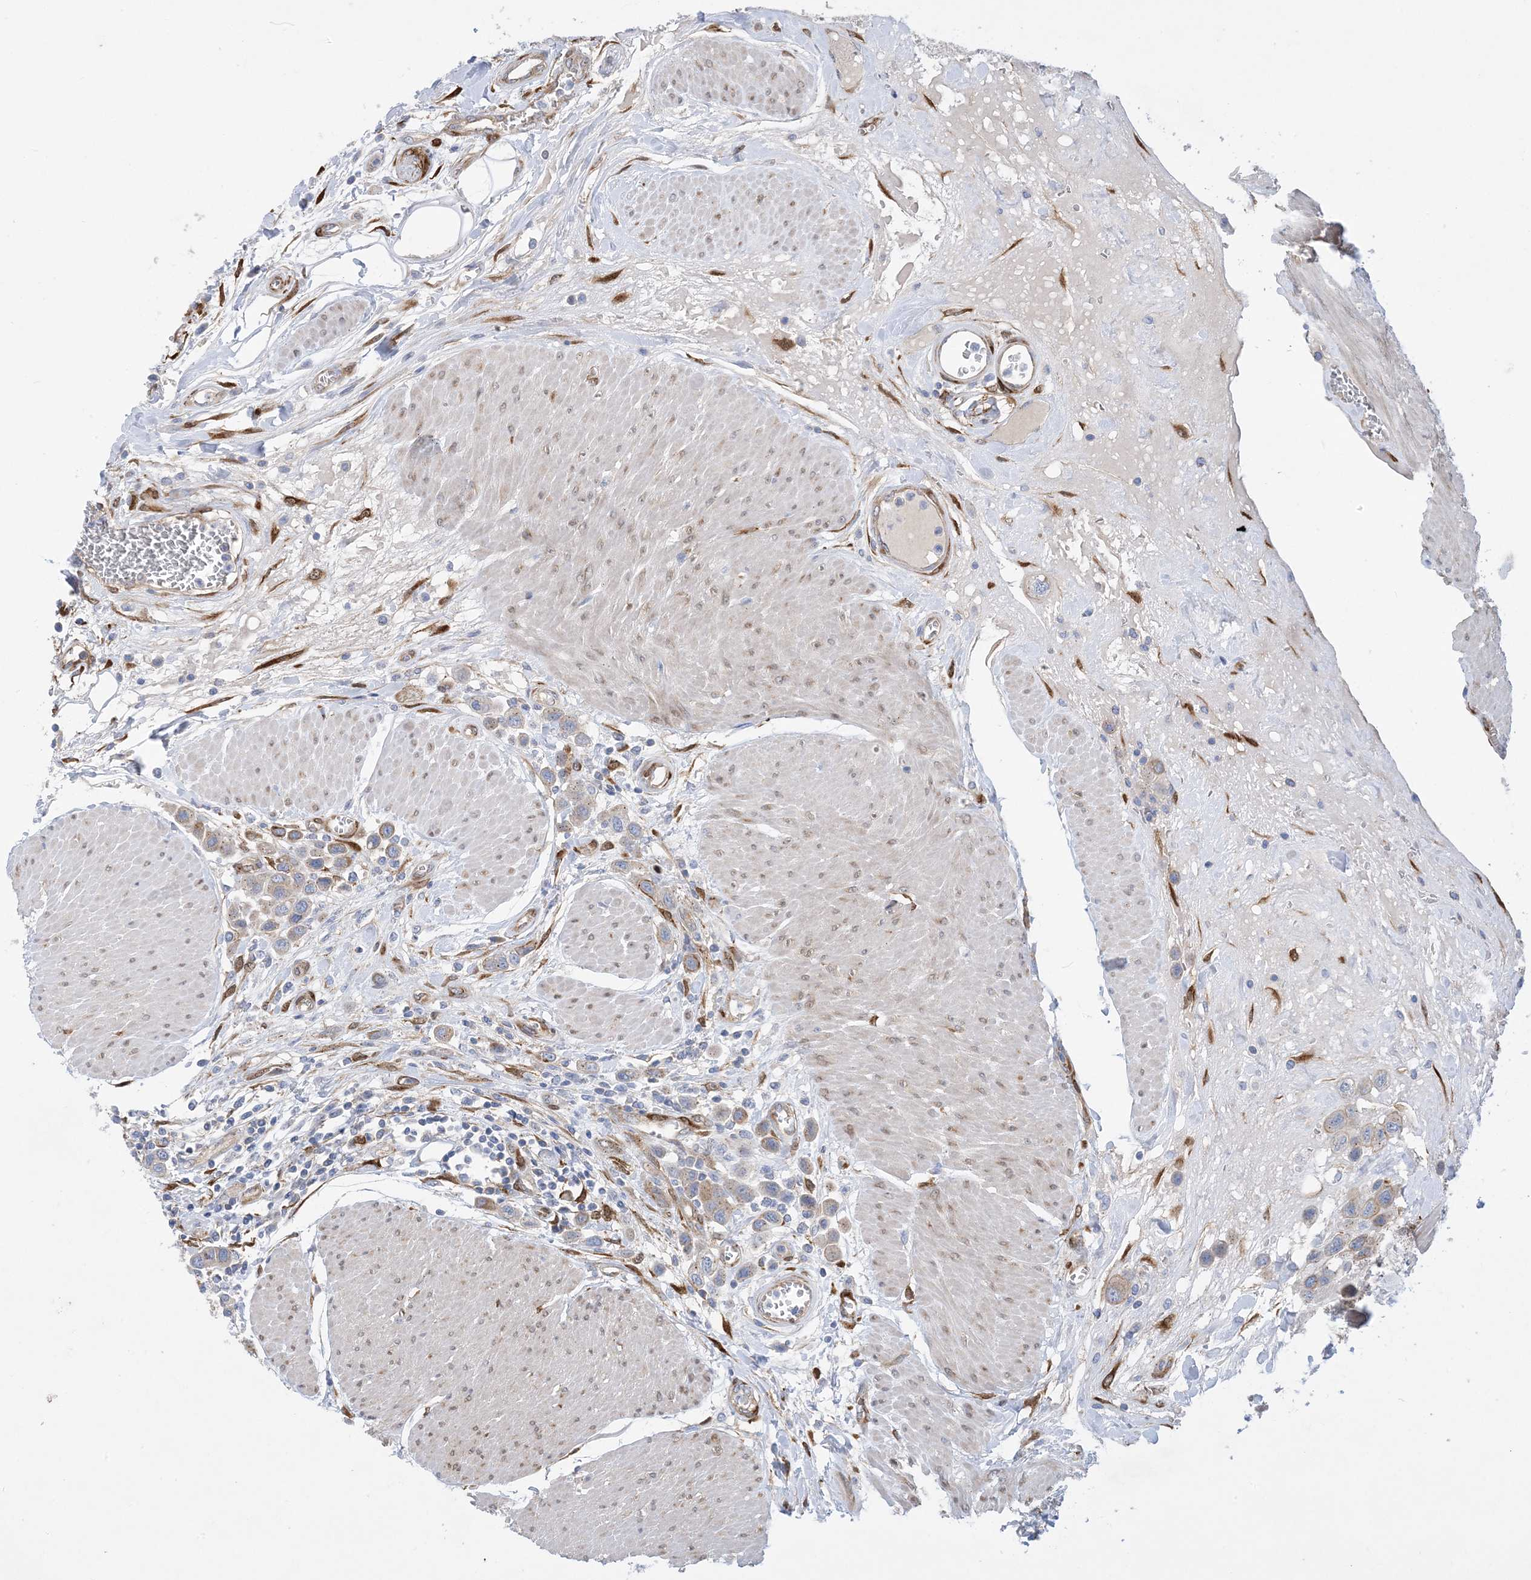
{"staining": {"intensity": "moderate", "quantity": "<25%", "location": "cytoplasmic/membranous"}, "tissue": "urothelial cancer", "cell_type": "Tumor cells", "image_type": "cancer", "snomed": [{"axis": "morphology", "description": "Urothelial carcinoma, High grade"}, {"axis": "topography", "description": "Urinary bladder"}], "caption": "IHC micrograph of human urothelial cancer stained for a protein (brown), which reveals low levels of moderate cytoplasmic/membranous staining in about <25% of tumor cells.", "gene": "RBMS3", "patient": {"sex": "male", "age": 50}}